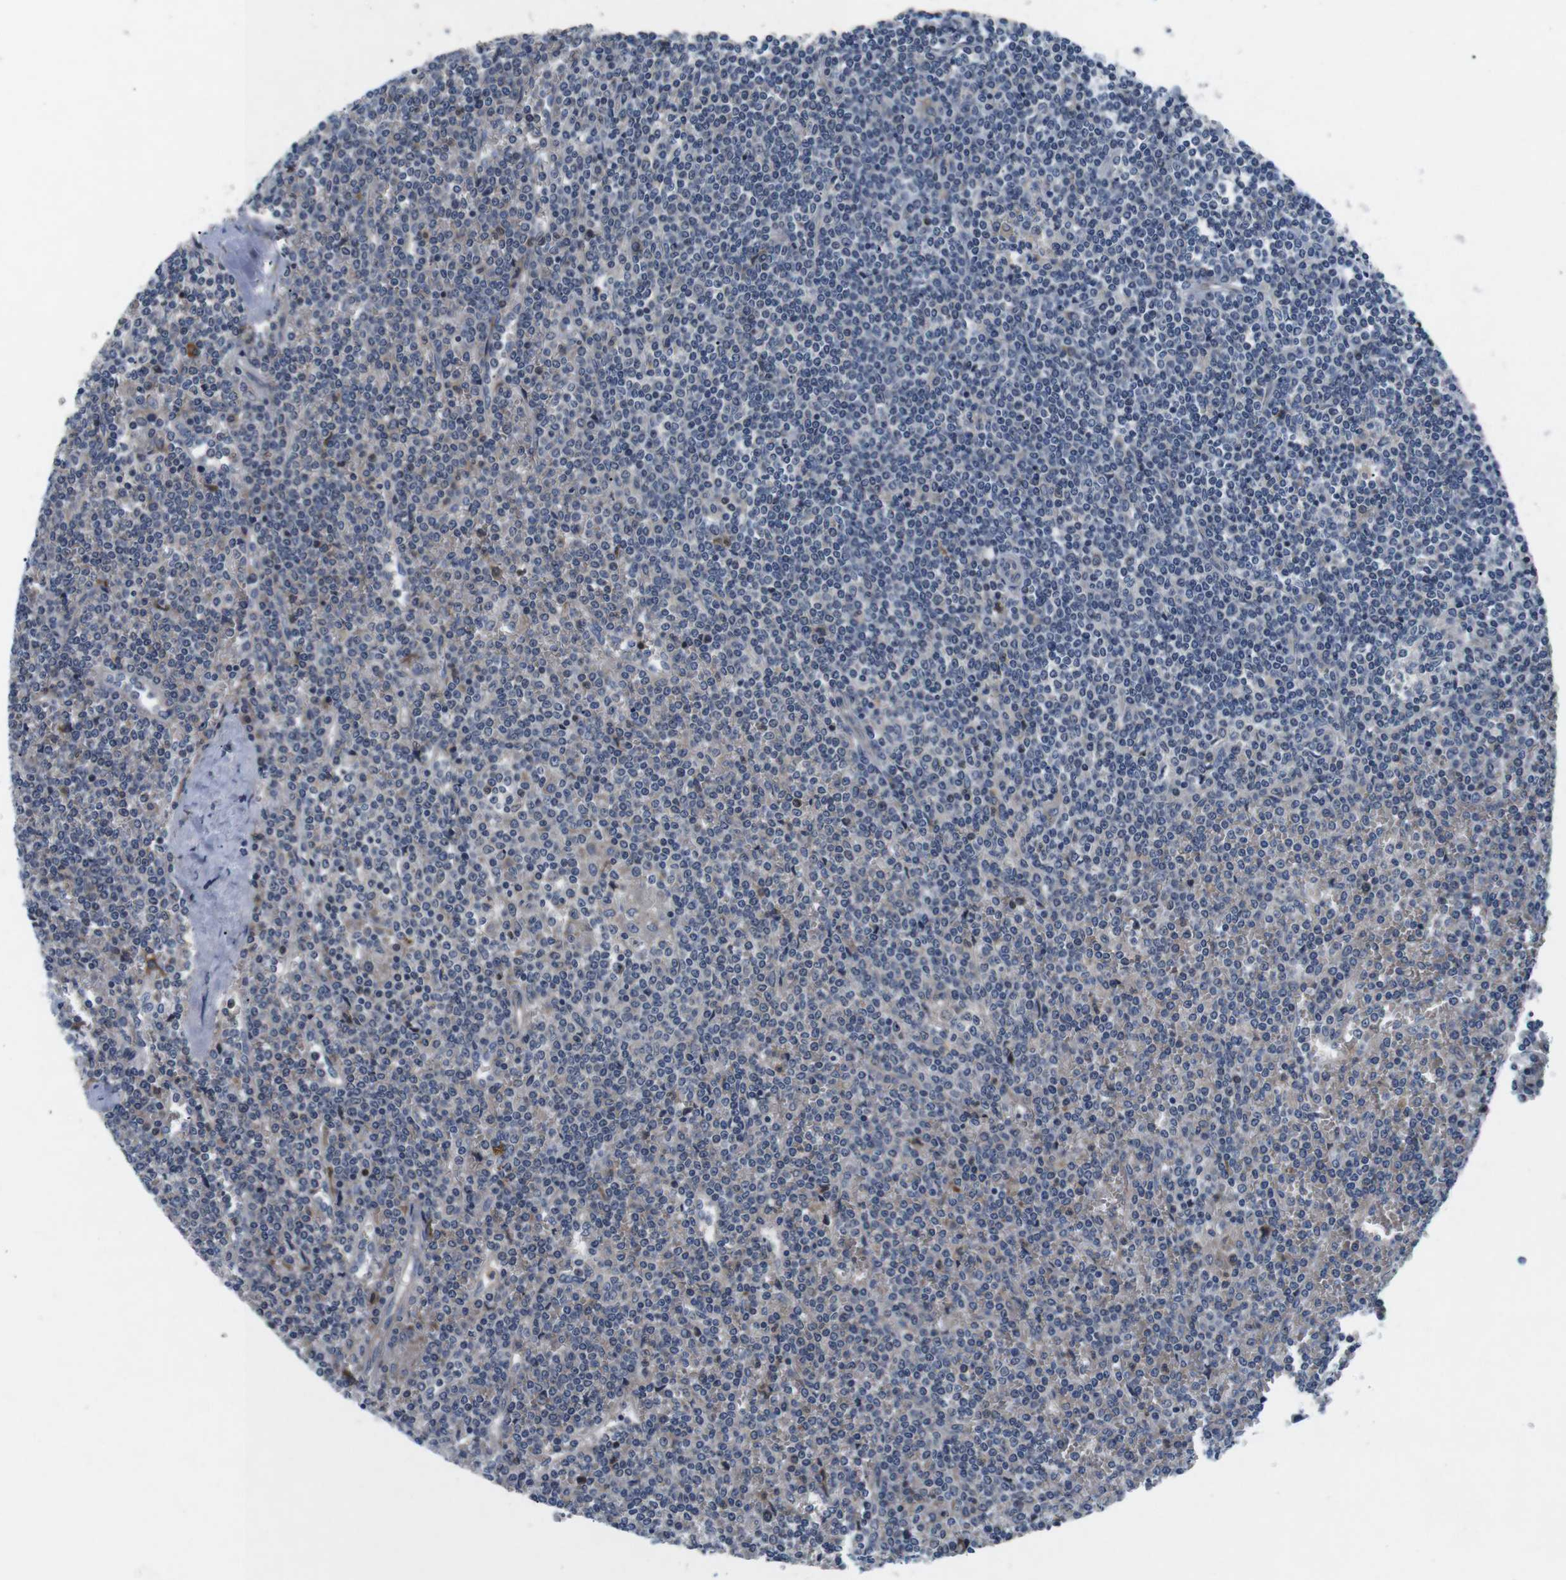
{"staining": {"intensity": "moderate", "quantity": "<25%", "location": "cytoplasmic/membranous"}, "tissue": "lymphoma", "cell_type": "Tumor cells", "image_type": "cancer", "snomed": [{"axis": "morphology", "description": "Malignant lymphoma, non-Hodgkin's type, Low grade"}, {"axis": "topography", "description": "Spleen"}], "caption": "Moderate cytoplasmic/membranous protein staining is present in about <25% of tumor cells in malignant lymphoma, non-Hodgkin's type (low-grade). The staining is performed using DAB (3,3'-diaminobenzidine) brown chromogen to label protein expression. The nuclei are counter-stained blue using hematoxylin.", "gene": "JAK1", "patient": {"sex": "female", "age": 19}}